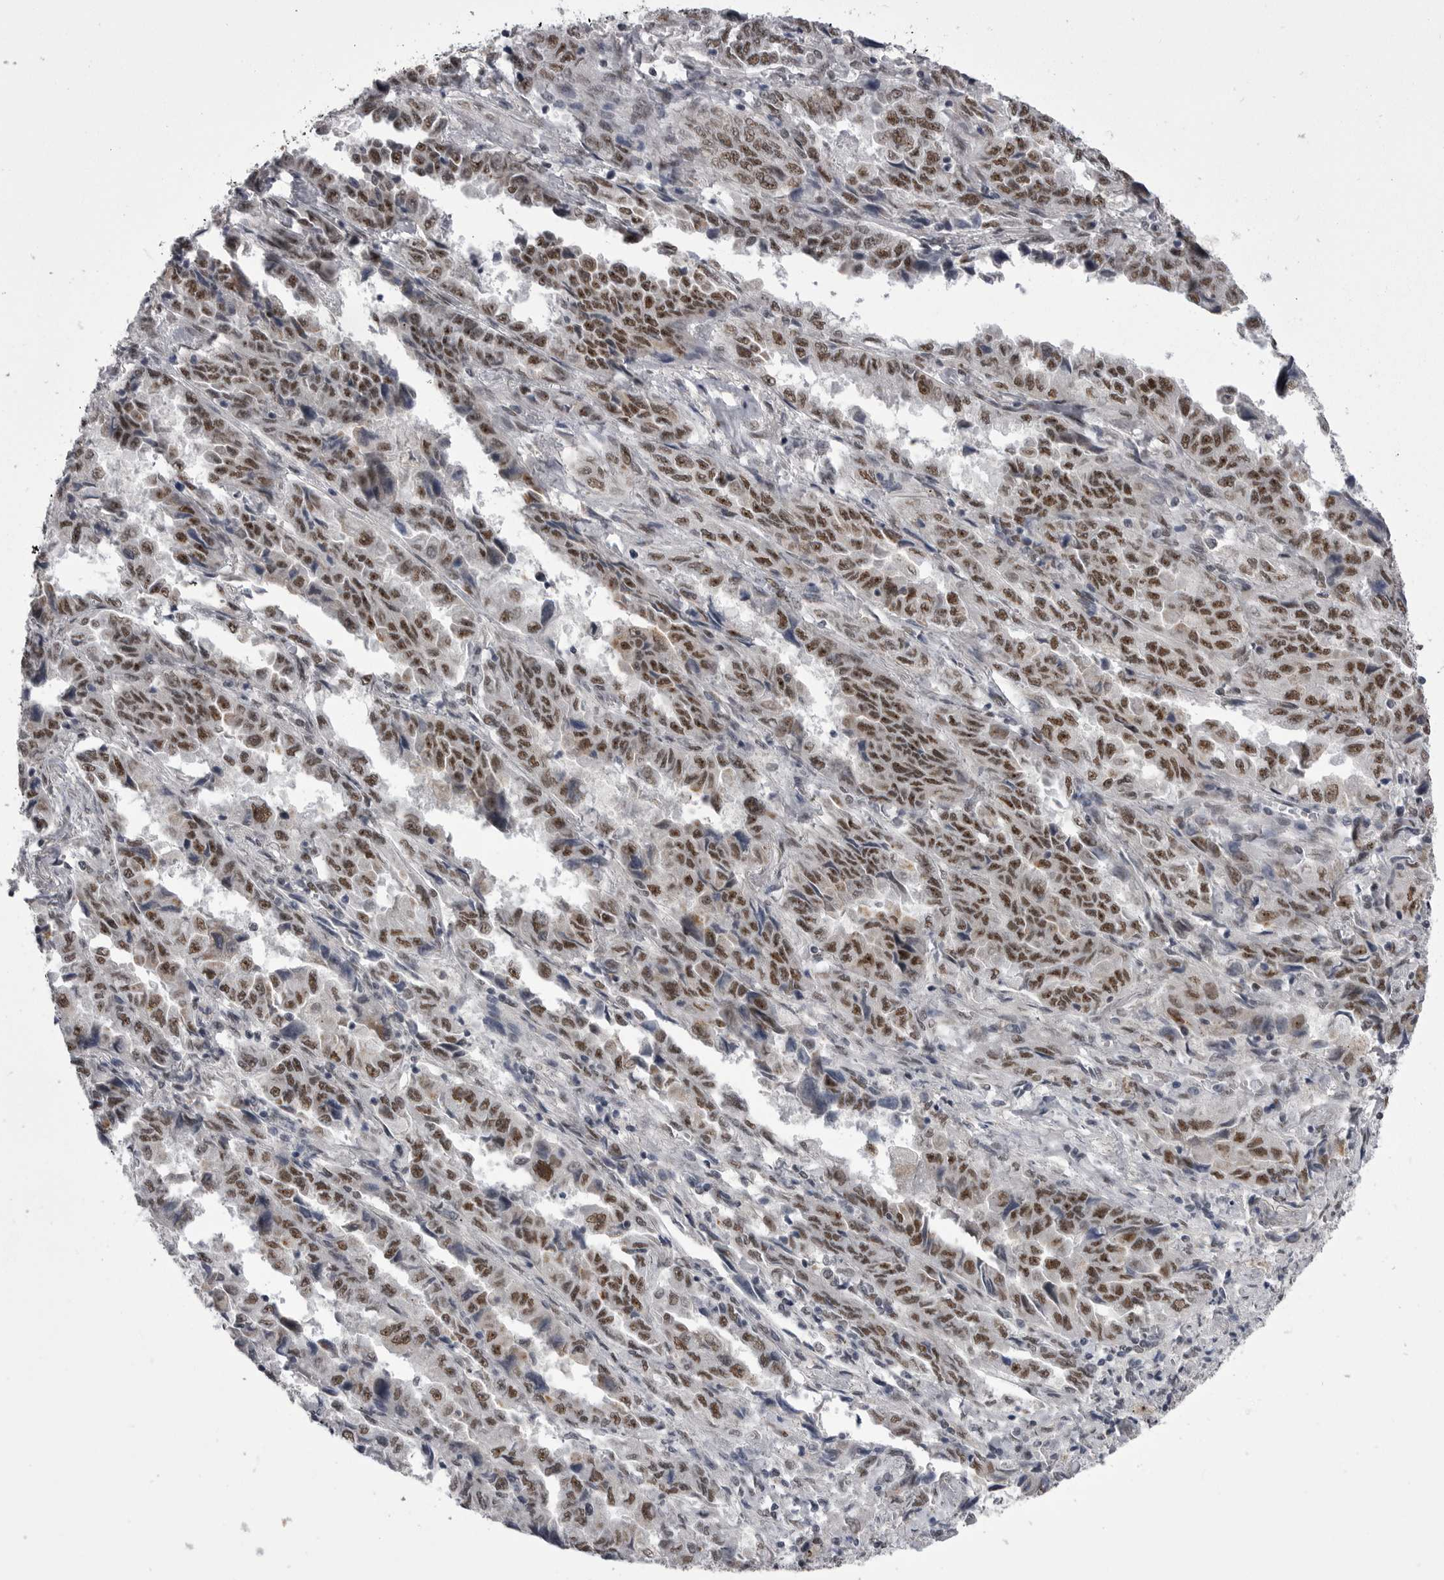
{"staining": {"intensity": "strong", "quantity": ">75%", "location": "nuclear"}, "tissue": "lung cancer", "cell_type": "Tumor cells", "image_type": "cancer", "snomed": [{"axis": "morphology", "description": "Adenocarcinoma, NOS"}, {"axis": "topography", "description": "Lung"}], "caption": "Lung cancer stained with a brown dye exhibits strong nuclear positive staining in about >75% of tumor cells.", "gene": "MEPCE", "patient": {"sex": "female", "age": 51}}